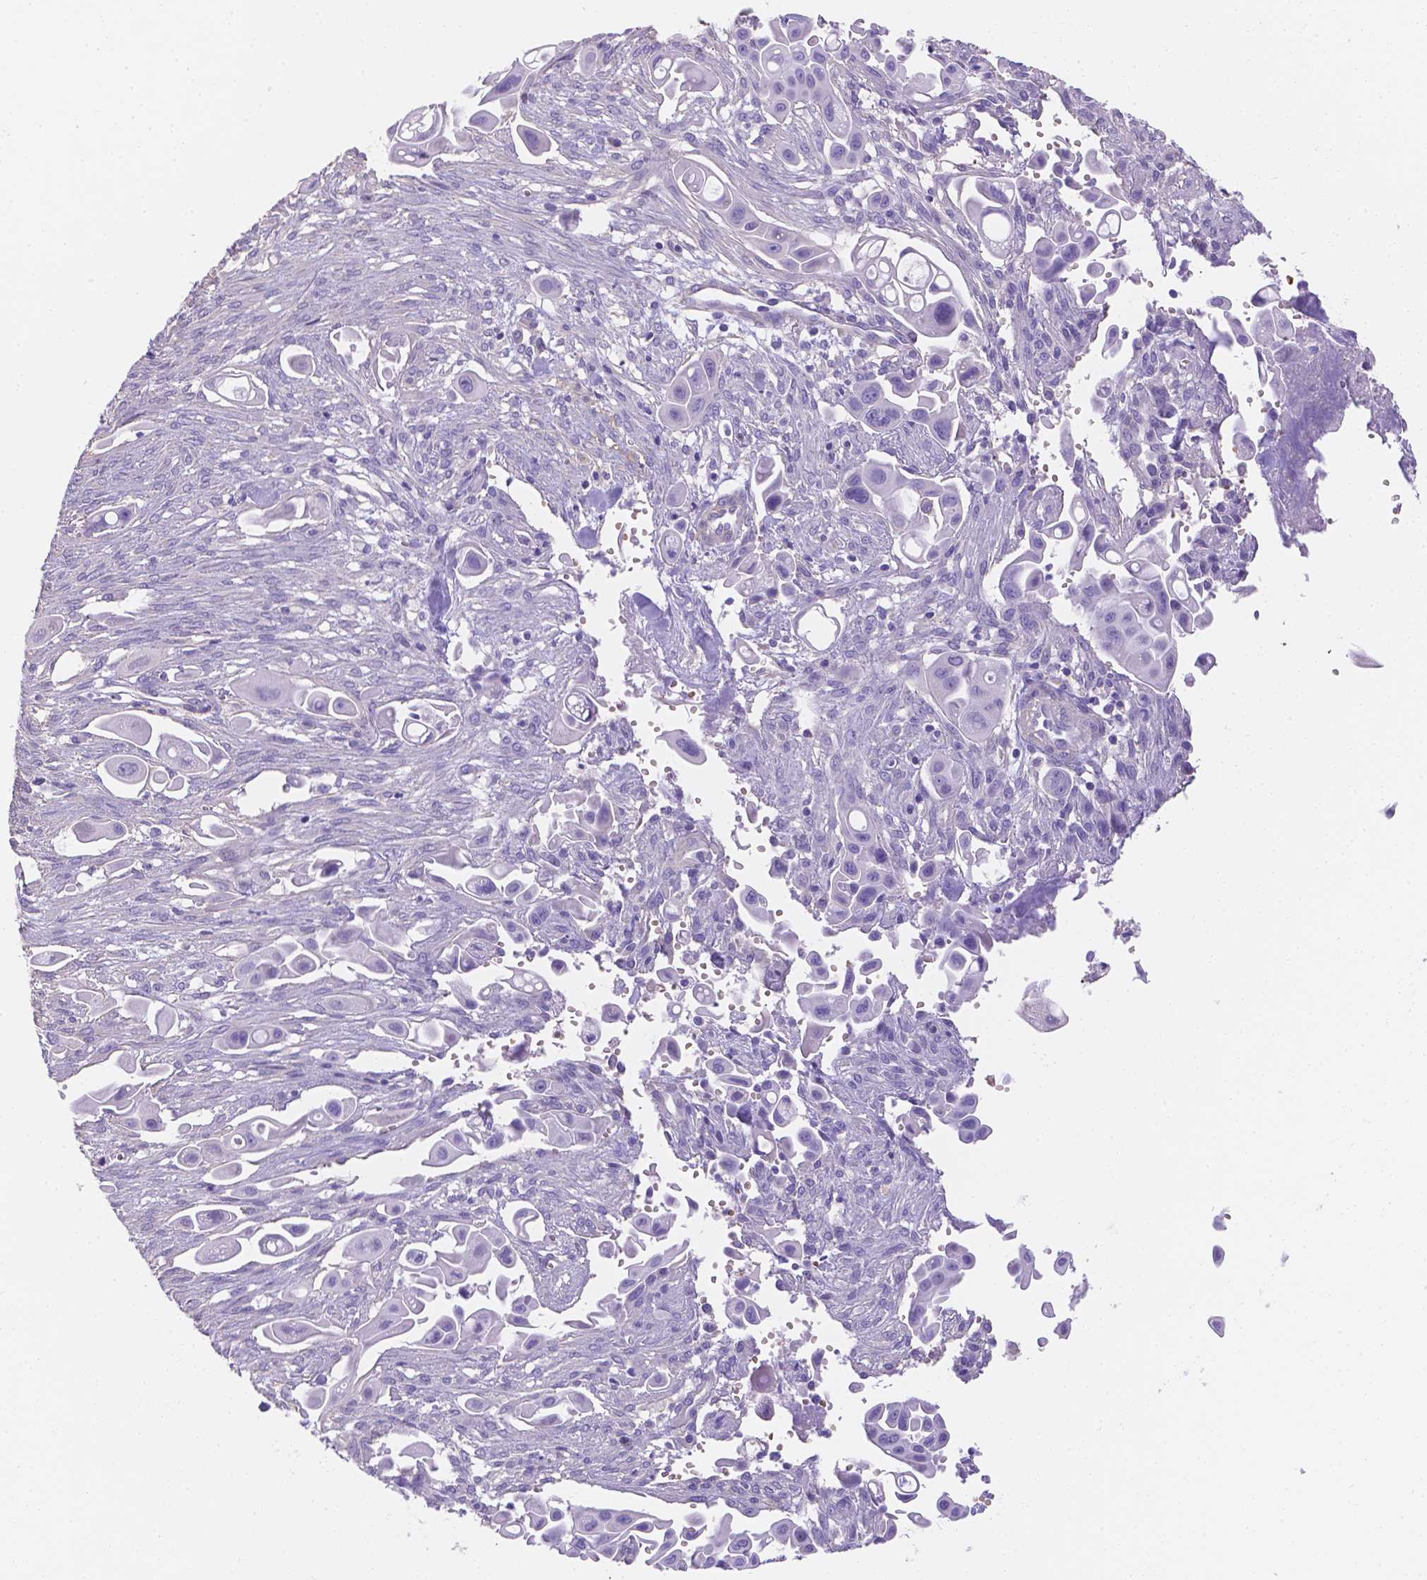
{"staining": {"intensity": "negative", "quantity": "none", "location": "none"}, "tissue": "pancreatic cancer", "cell_type": "Tumor cells", "image_type": "cancer", "snomed": [{"axis": "morphology", "description": "Adenocarcinoma, NOS"}, {"axis": "topography", "description": "Pancreas"}], "caption": "This is an IHC histopathology image of adenocarcinoma (pancreatic). There is no positivity in tumor cells.", "gene": "SLC40A1", "patient": {"sex": "male", "age": 50}}